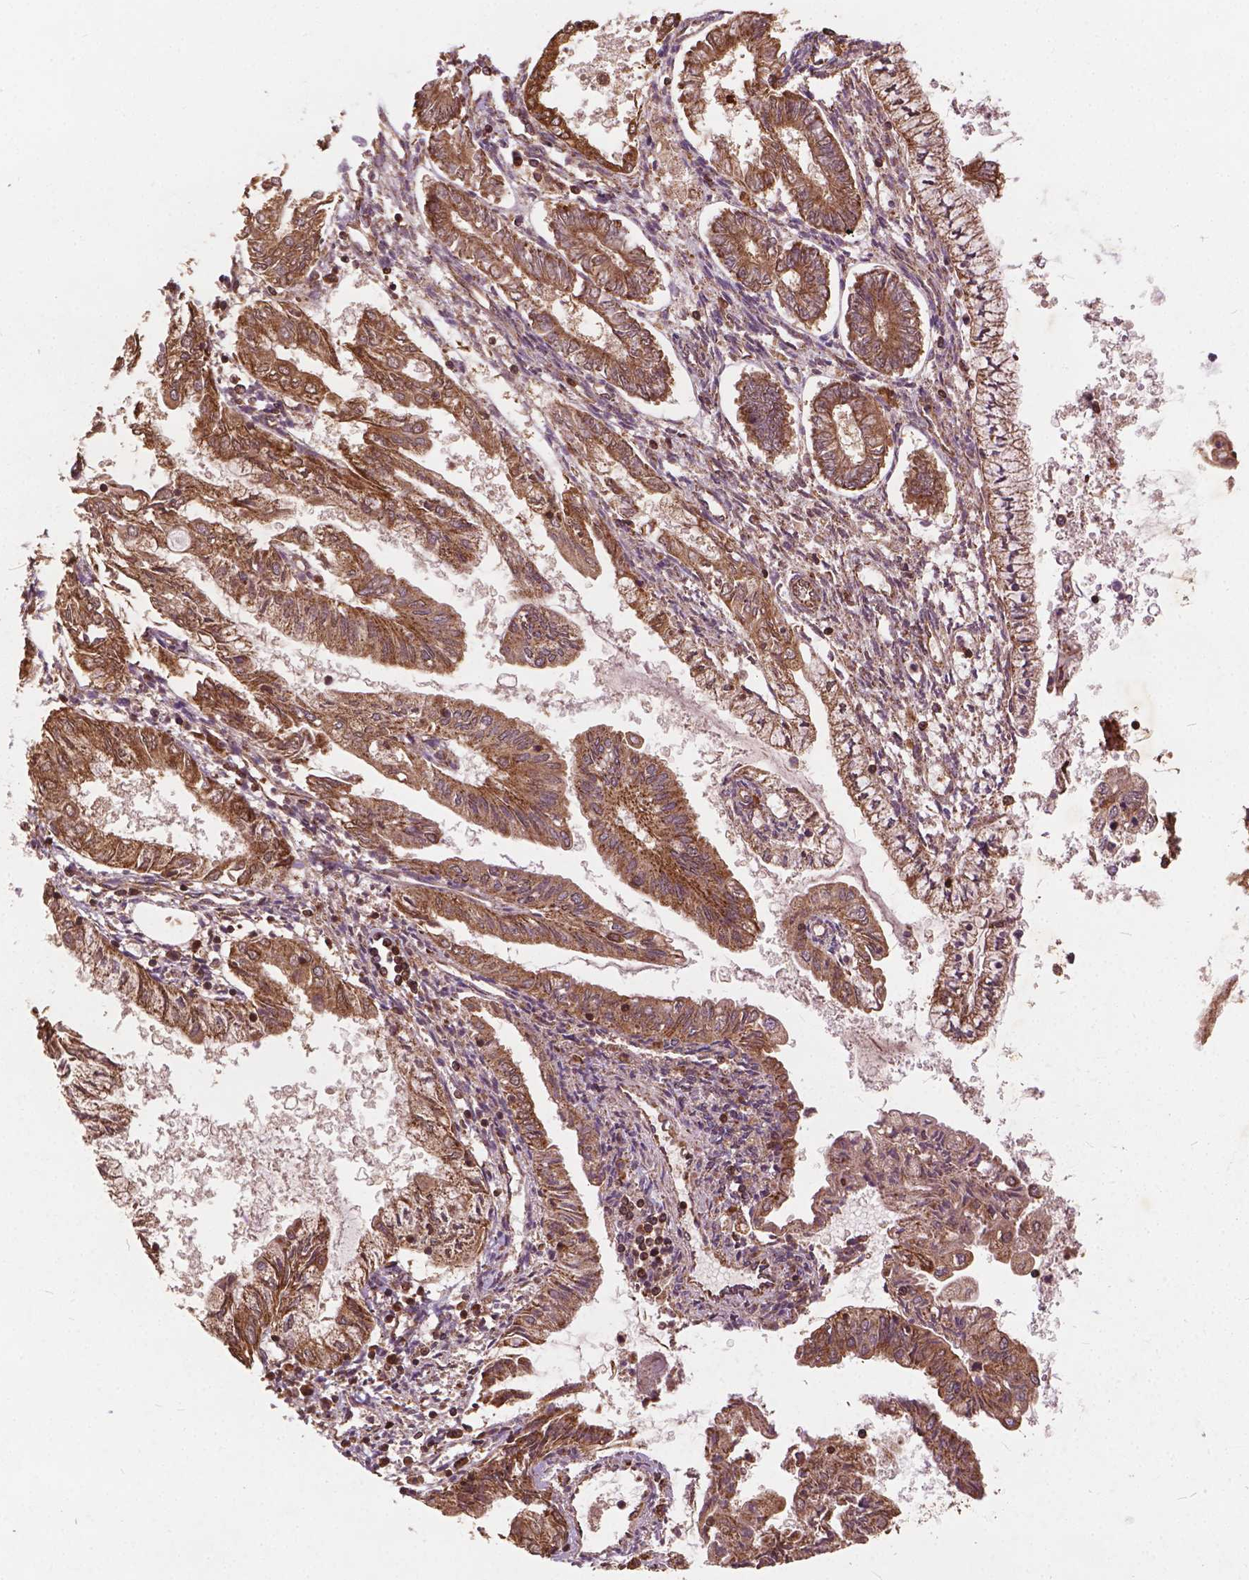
{"staining": {"intensity": "moderate", "quantity": ">75%", "location": "cytoplasmic/membranous"}, "tissue": "endometrial cancer", "cell_type": "Tumor cells", "image_type": "cancer", "snomed": [{"axis": "morphology", "description": "Adenocarcinoma, NOS"}, {"axis": "topography", "description": "Endometrium"}], "caption": "Endometrial cancer (adenocarcinoma) stained with a protein marker reveals moderate staining in tumor cells.", "gene": "UBXN2A", "patient": {"sex": "female", "age": 68}}